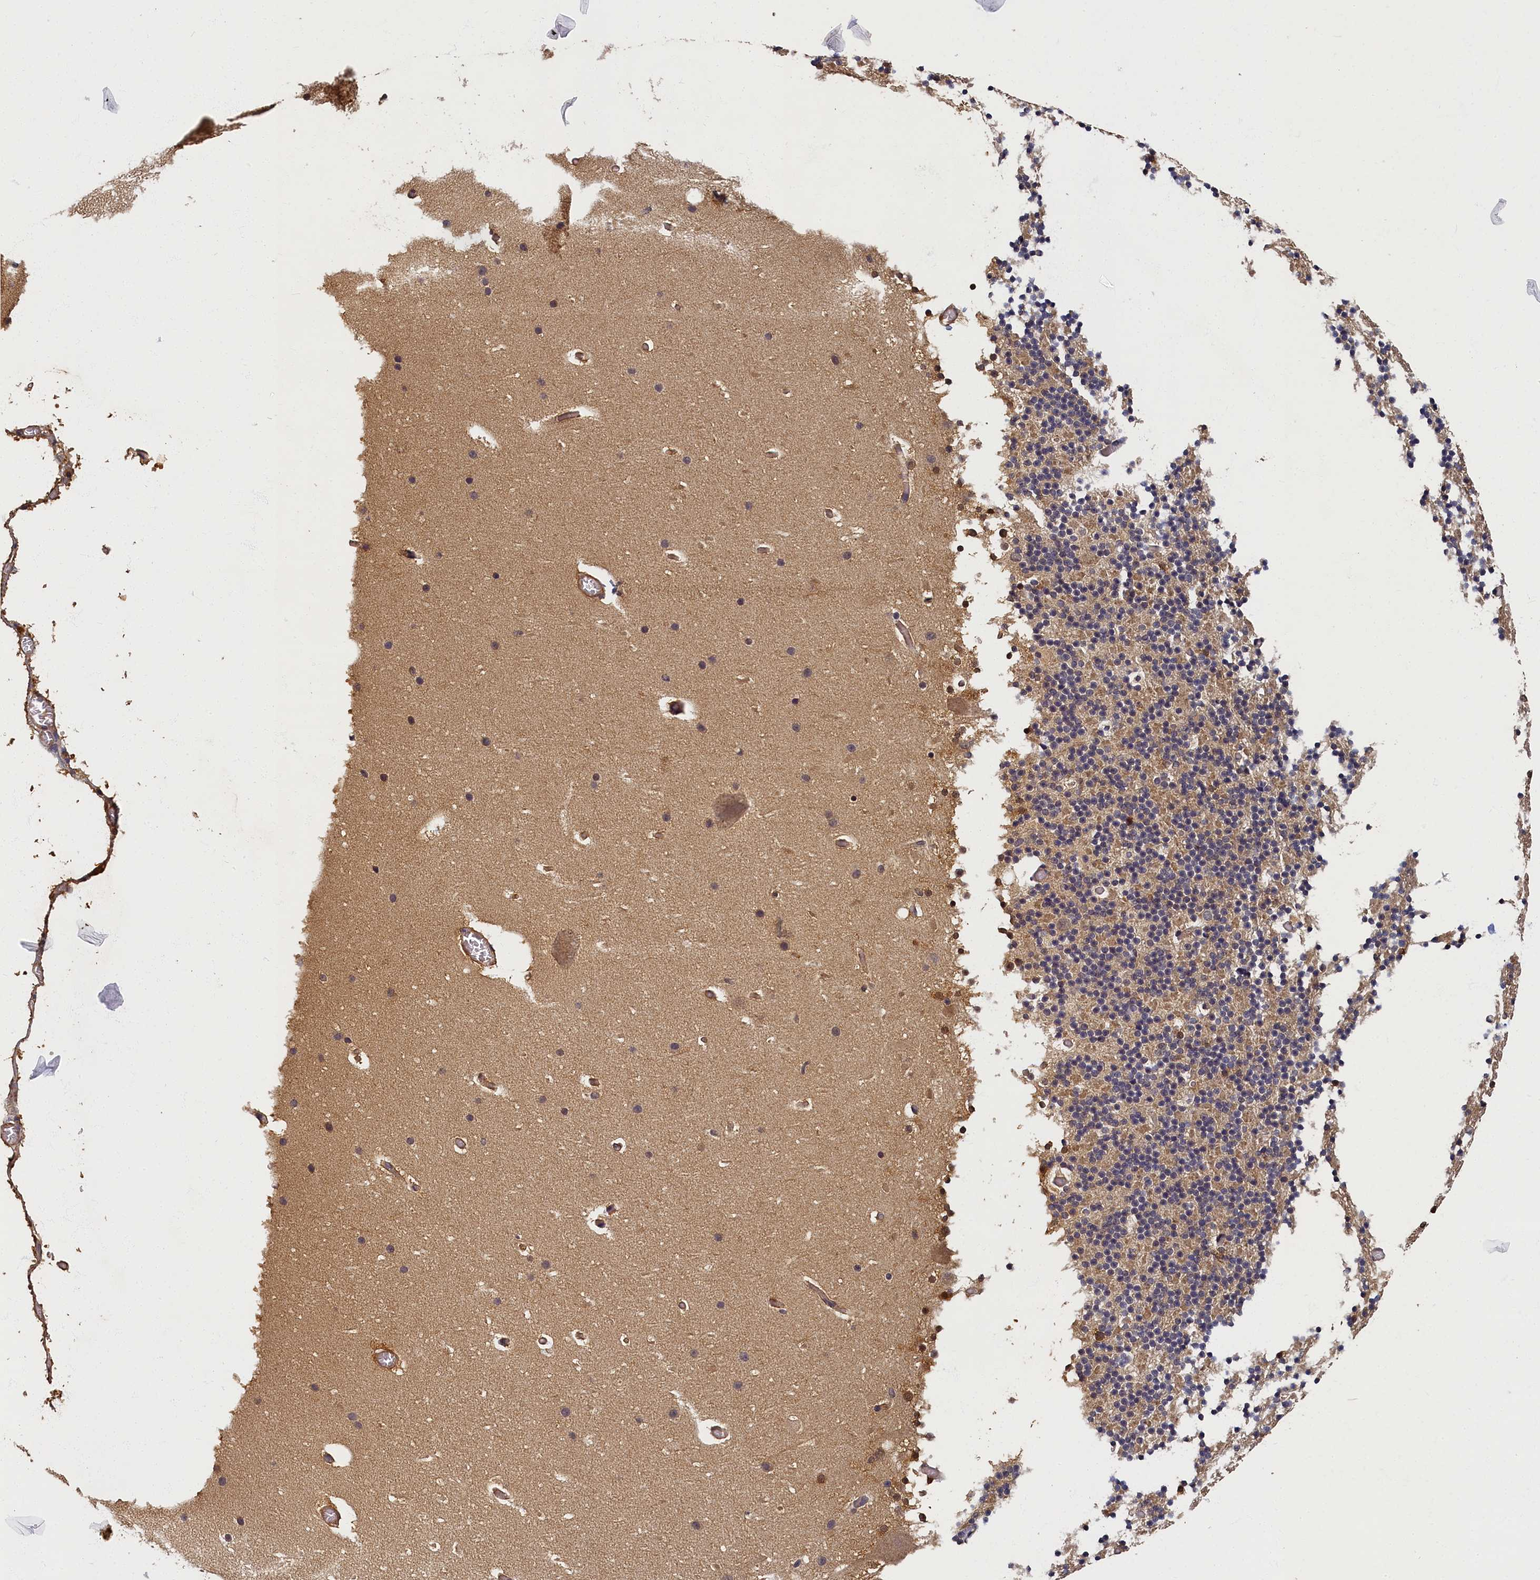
{"staining": {"intensity": "moderate", "quantity": "<25%", "location": "cytoplasmic/membranous"}, "tissue": "cerebellum", "cell_type": "Cells in granular layer", "image_type": "normal", "snomed": [{"axis": "morphology", "description": "Normal tissue, NOS"}, {"axis": "topography", "description": "Cerebellum"}], "caption": "Immunohistochemical staining of unremarkable cerebellum reveals moderate cytoplasmic/membranous protein staining in approximately <25% of cells in granular layer. The protein is stained brown, and the nuclei are stained in blue (DAB (3,3'-diaminobenzidine) IHC with brightfield microscopy, high magnification).", "gene": "TBCB", "patient": {"sex": "male", "age": 57}}